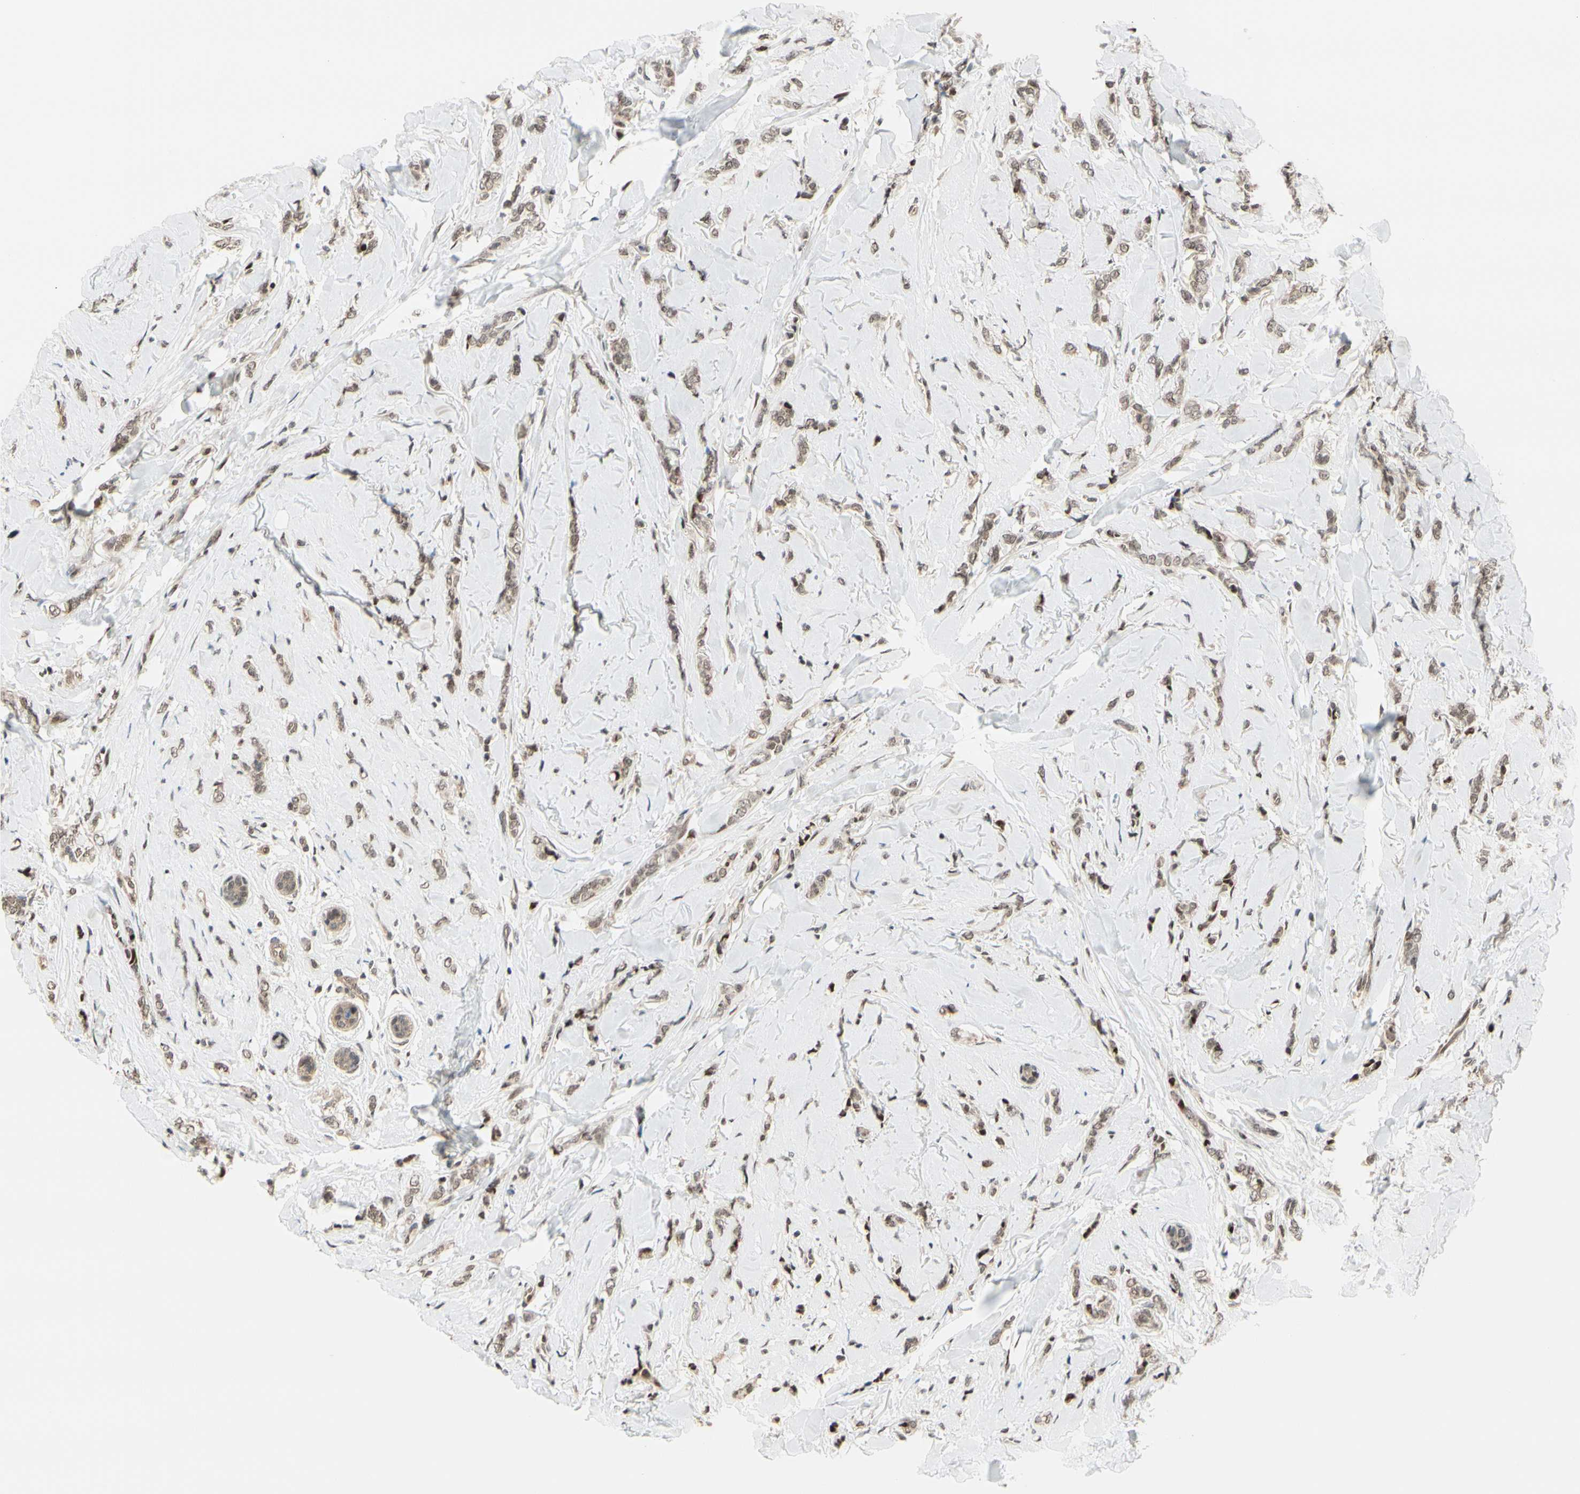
{"staining": {"intensity": "weak", "quantity": ">75%", "location": "nuclear"}, "tissue": "breast cancer", "cell_type": "Tumor cells", "image_type": "cancer", "snomed": [{"axis": "morphology", "description": "Lobular carcinoma"}, {"axis": "topography", "description": "Skin"}, {"axis": "topography", "description": "Breast"}], "caption": "Protein analysis of breast cancer (lobular carcinoma) tissue displays weak nuclear positivity in about >75% of tumor cells. Using DAB (brown) and hematoxylin (blue) stains, captured at high magnification using brightfield microscopy.", "gene": "SUFU", "patient": {"sex": "female", "age": 46}}